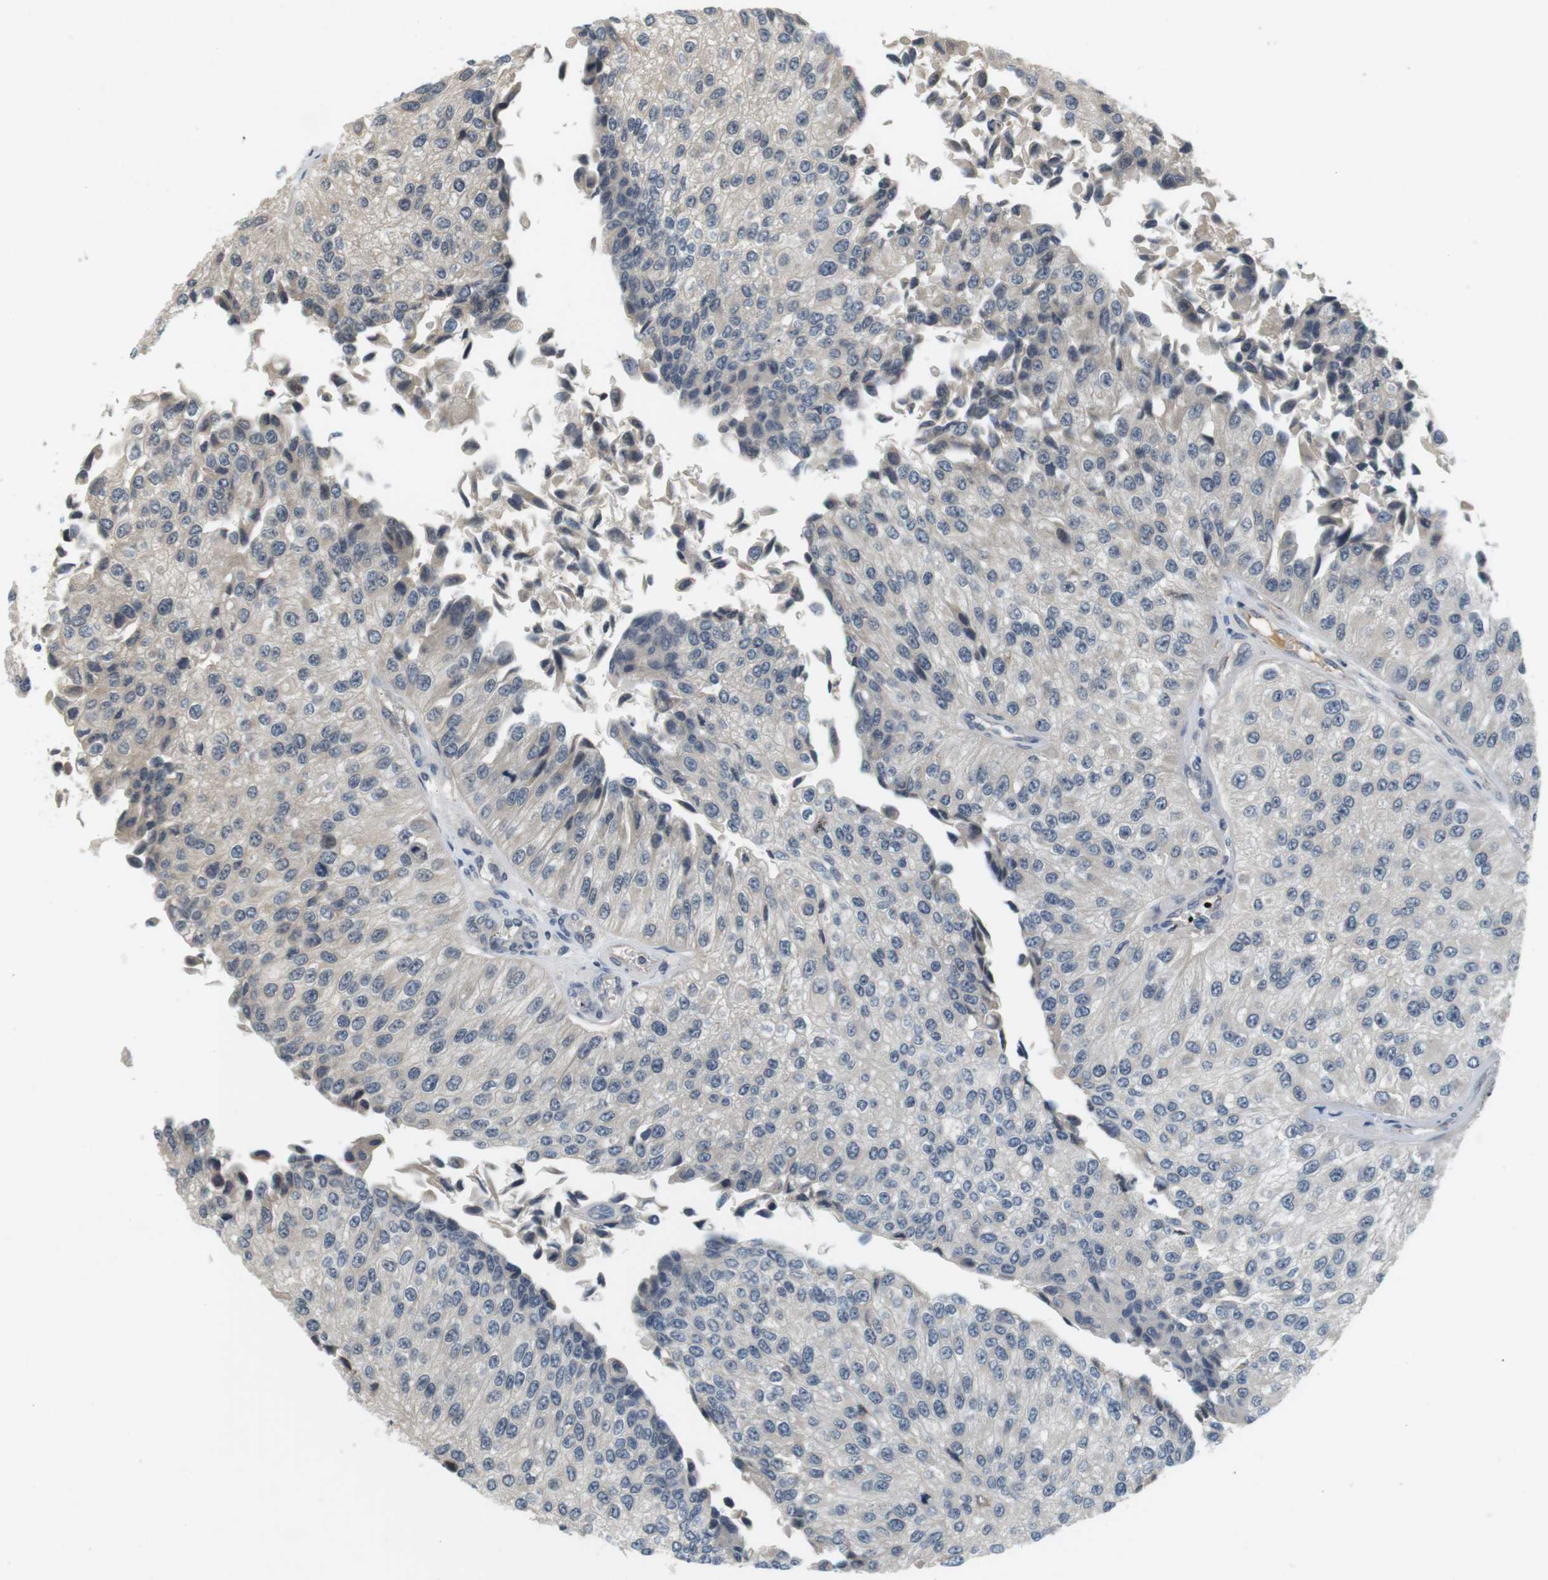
{"staining": {"intensity": "negative", "quantity": "none", "location": "none"}, "tissue": "urothelial cancer", "cell_type": "Tumor cells", "image_type": "cancer", "snomed": [{"axis": "morphology", "description": "Urothelial carcinoma, High grade"}, {"axis": "topography", "description": "Kidney"}, {"axis": "topography", "description": "Urinary bladder"}], "caption": "Immunohistochemistry image of neoplastic tissue: human high-grade urothelial carcinoma stained with DAB (3,3'-diaminobenzidine) exhibits no significant protein expression in tumor cells.", "gene": "WNT7A", "patient": {"sex": "male", "age": 77}}